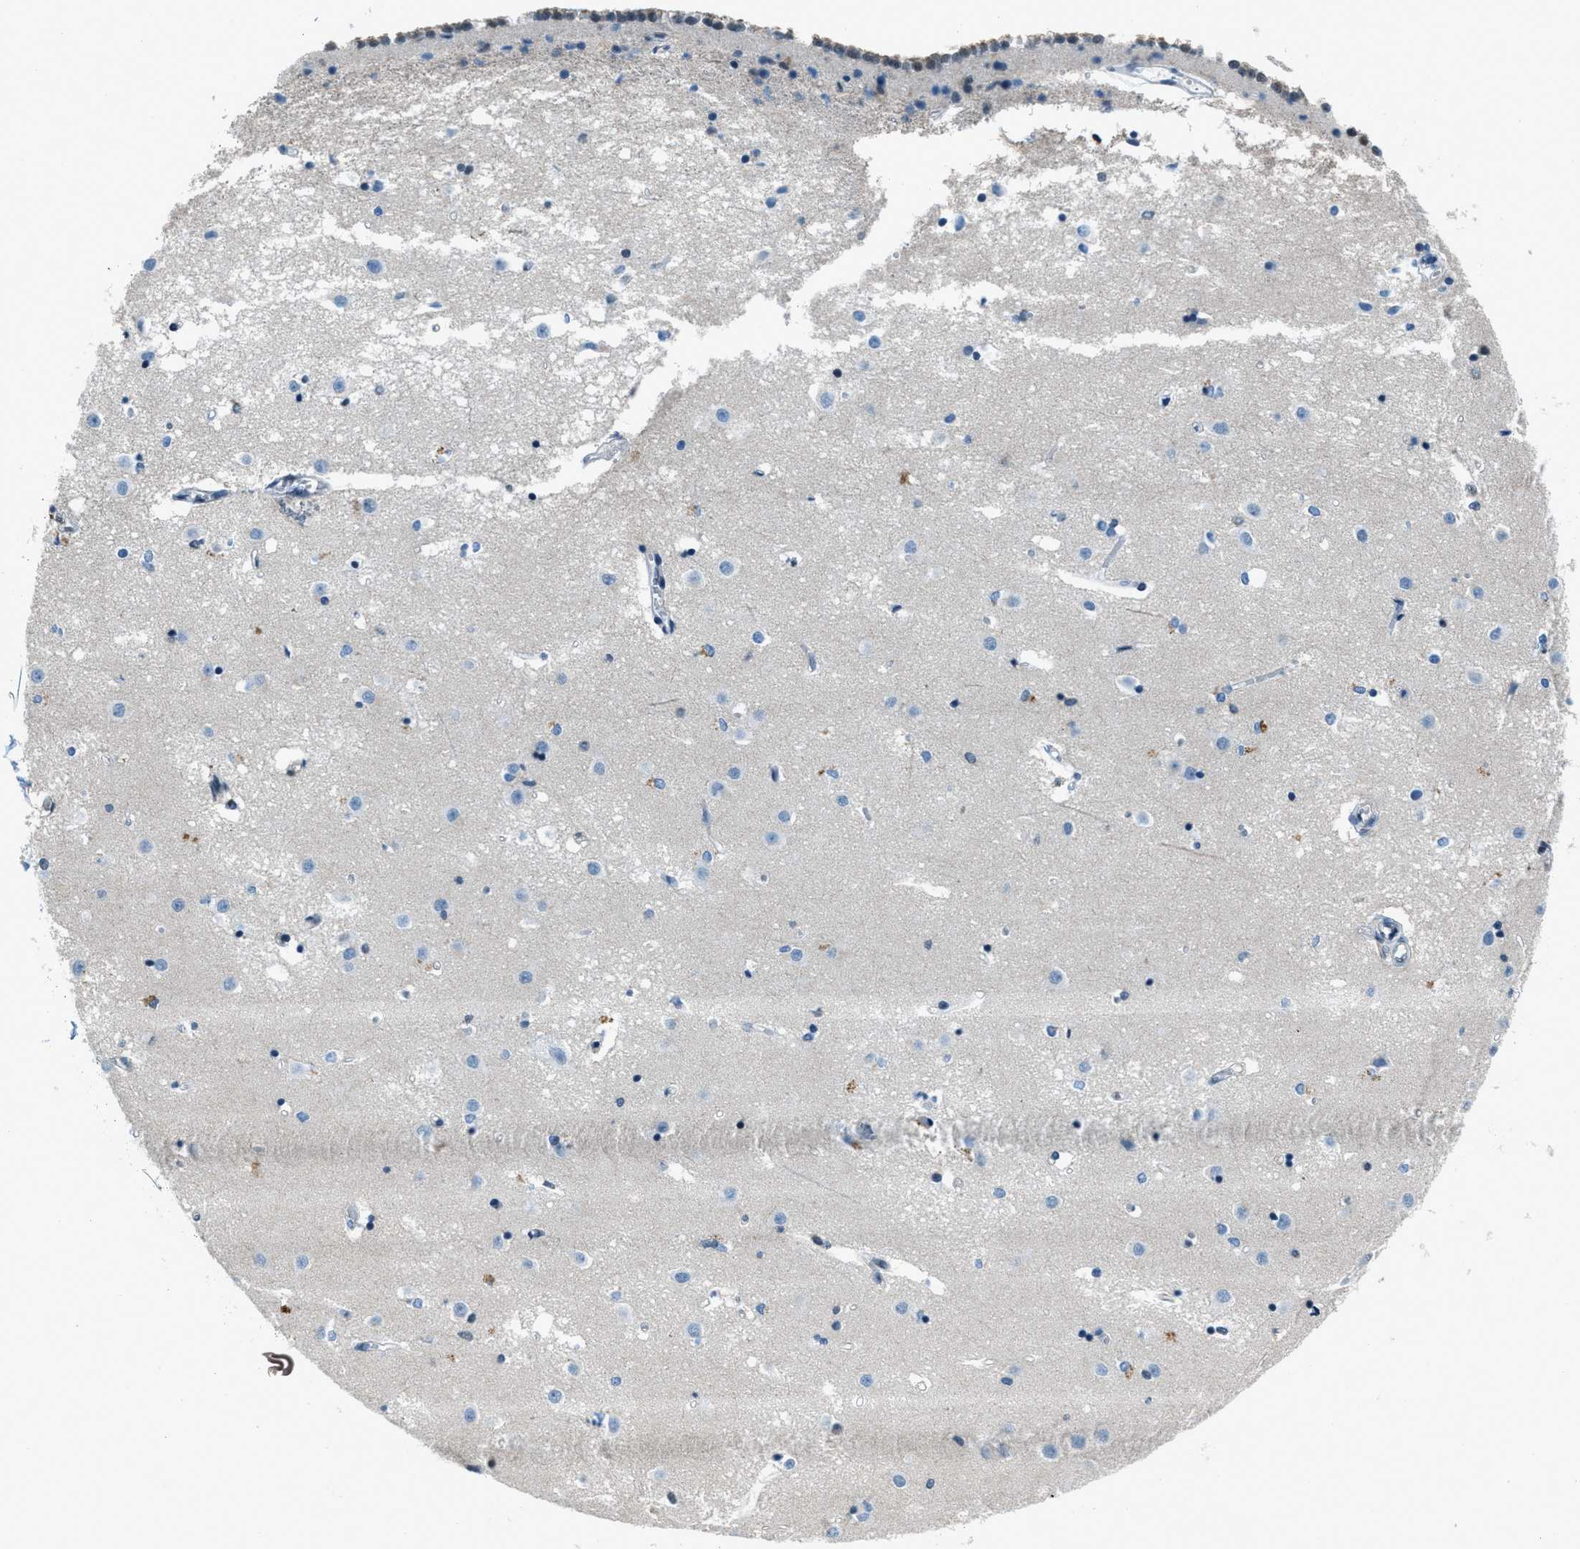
{"staining": {"intensity": "moderate", "quantity": "<25%", "location": "nuclear"}, "tissue": "caudate", "cell_type": "Glial cells", "image_type": "normal", "snomed": [{"axis": "morphology", "description": "Normal tissue, NOS"}, {"axis": "topography", "description": "Lateral ventricle wall"}], "caption": "Brown immunohistochemical staining in benign caudate displays moderate nuclear positivity in about <25% of glial cells. The protein is shown in brown color, while the nuclei are stained blue.", "gene": "OGFR", "patient": {"sex": "male", "age": 45}}